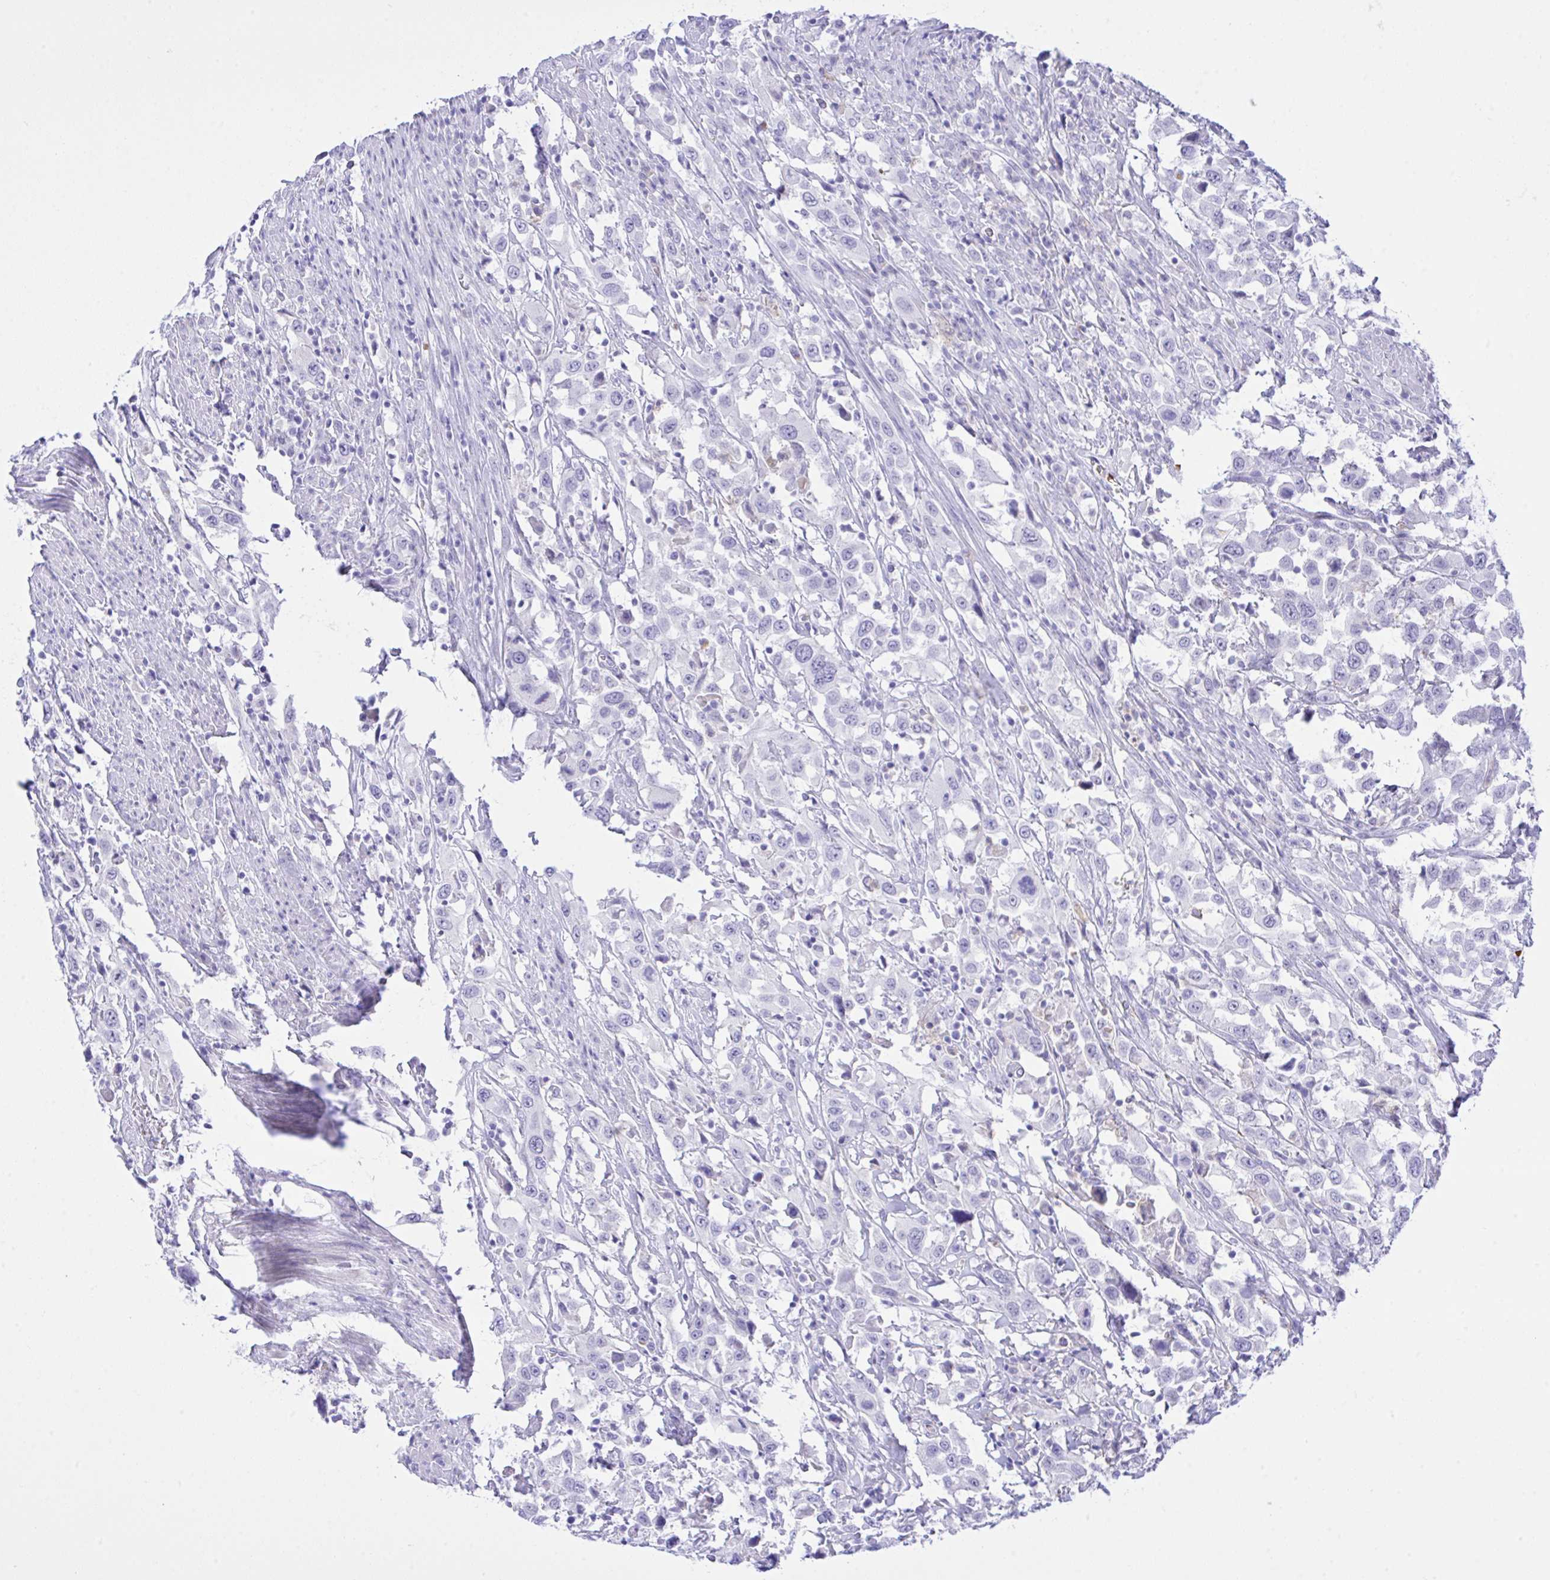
{"staining": {"intensity": "negative", "quantity": "none", "location": "none"}, "tissue": "urothelial cancer", "cell_type": "Tumor cells", "image_type": "cancer", "snomed": [{"axis": "morphology", "description": "Urothelial carcinoma, High grade"}, {"axis": "topography", "description": "Urinary bladder"}], "caption": "This is a micrograph of immunohistochemistry (IHC) staining of urothelial cancer, which shows no staining in tumor cells. (DAB IHC with hematoxylin counter stain).", "gene": "ZNF221", "patient": {"sex": "male", "age": 61}}